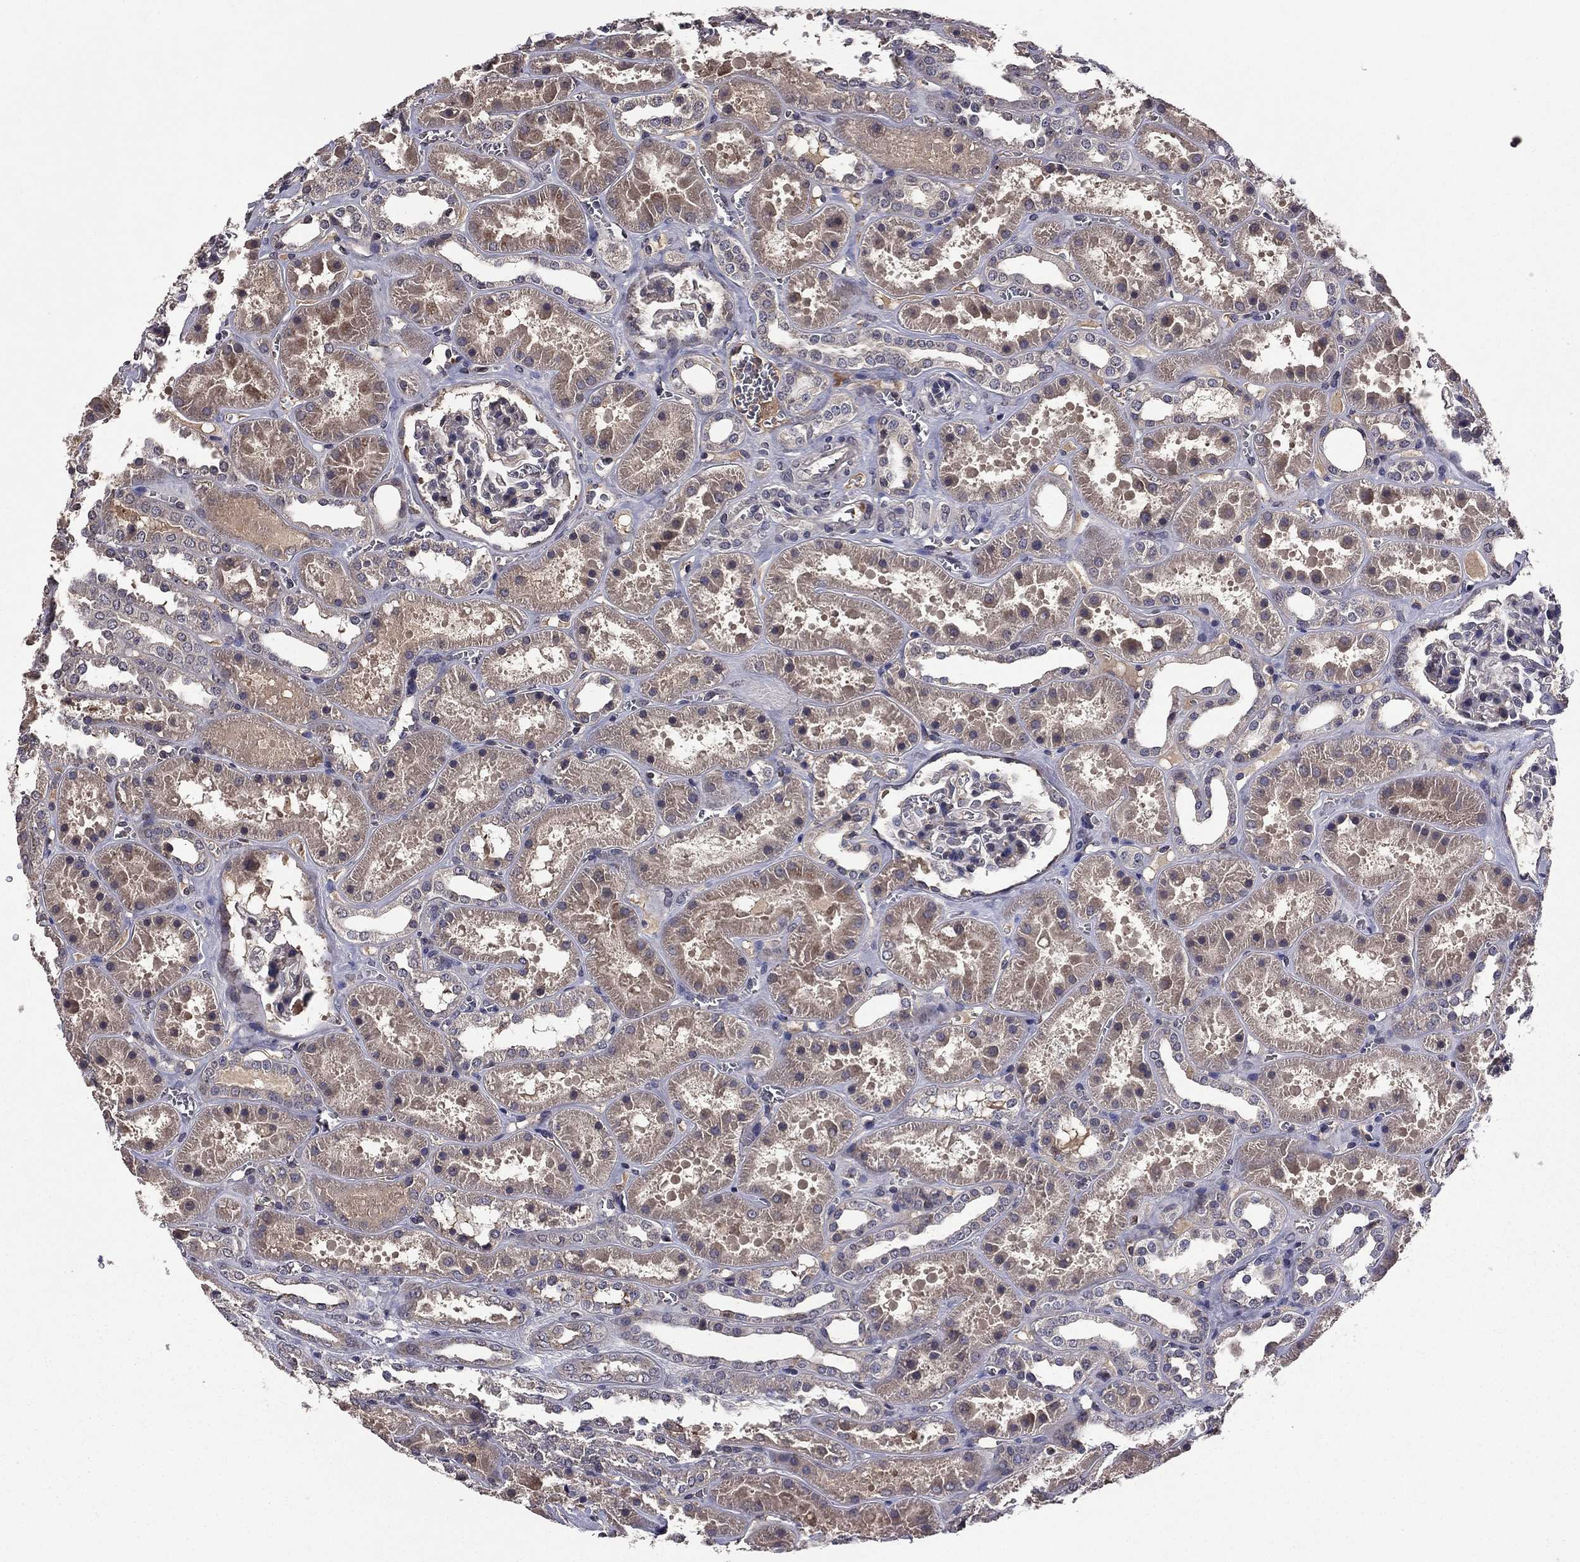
{"staining": {"intensity": "negative", "quantity": "none", "location": "none"}, "tissue": "kidney", "cell_type": "Cells in glomeruli", "image_type": "normal", "snomed": [{"axis": "morphology", "description": "Normal tissue, NOS"}, {"axis": "topography", "description": "Kidney"}], "caption": "Immunohistochemistry image of benign kidney: human kidney stained with DAB (3,3'-diaminobenzidine) displays no significant protein expression in cells in glomeruli. (Brightfield microscopy of DAB (3,3'-diaminobenzidine) immunohistochemistry (IHC) at high magnification).", "gene": "PROS1", "patient": {"sex": "female", "age": 41}}